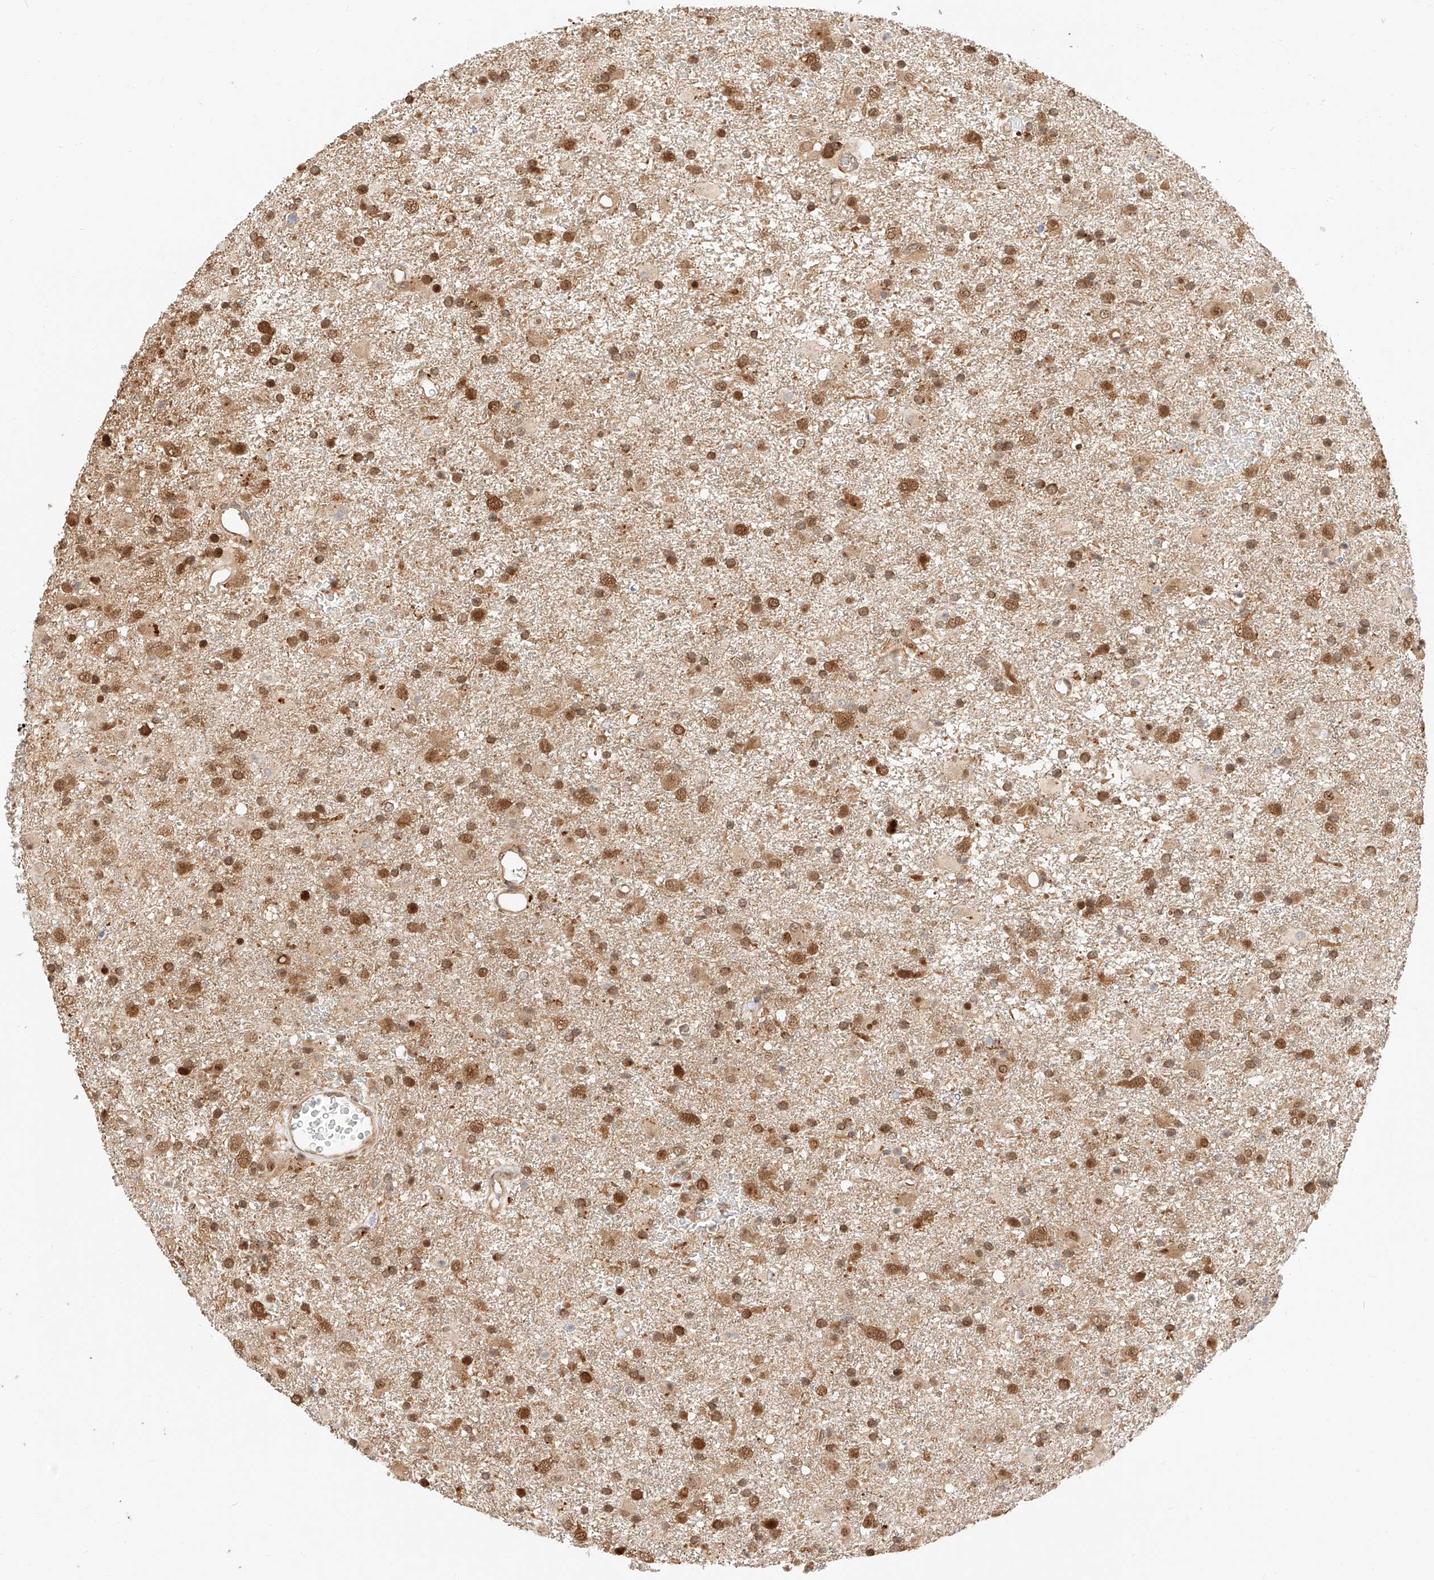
{"staining": {"intensity": "moderate", "quantity": ">75%", "location": "cytoplasmic/membranous,nuclear"}, "tissue": "glioma", "cell_type": "Tumor cells", "image_type": "cancer", "snomed": [{"axis": "morphology", "description": "Glioma, malignant, Low grade"}, {"axis": "topography", "description": "Brain"}], "caption": "Human glioma stained with a protein marker shows moderate staining in tumor cells.", "gene": "EIF4H", "patient": {"sex": "male", "age": 65}}